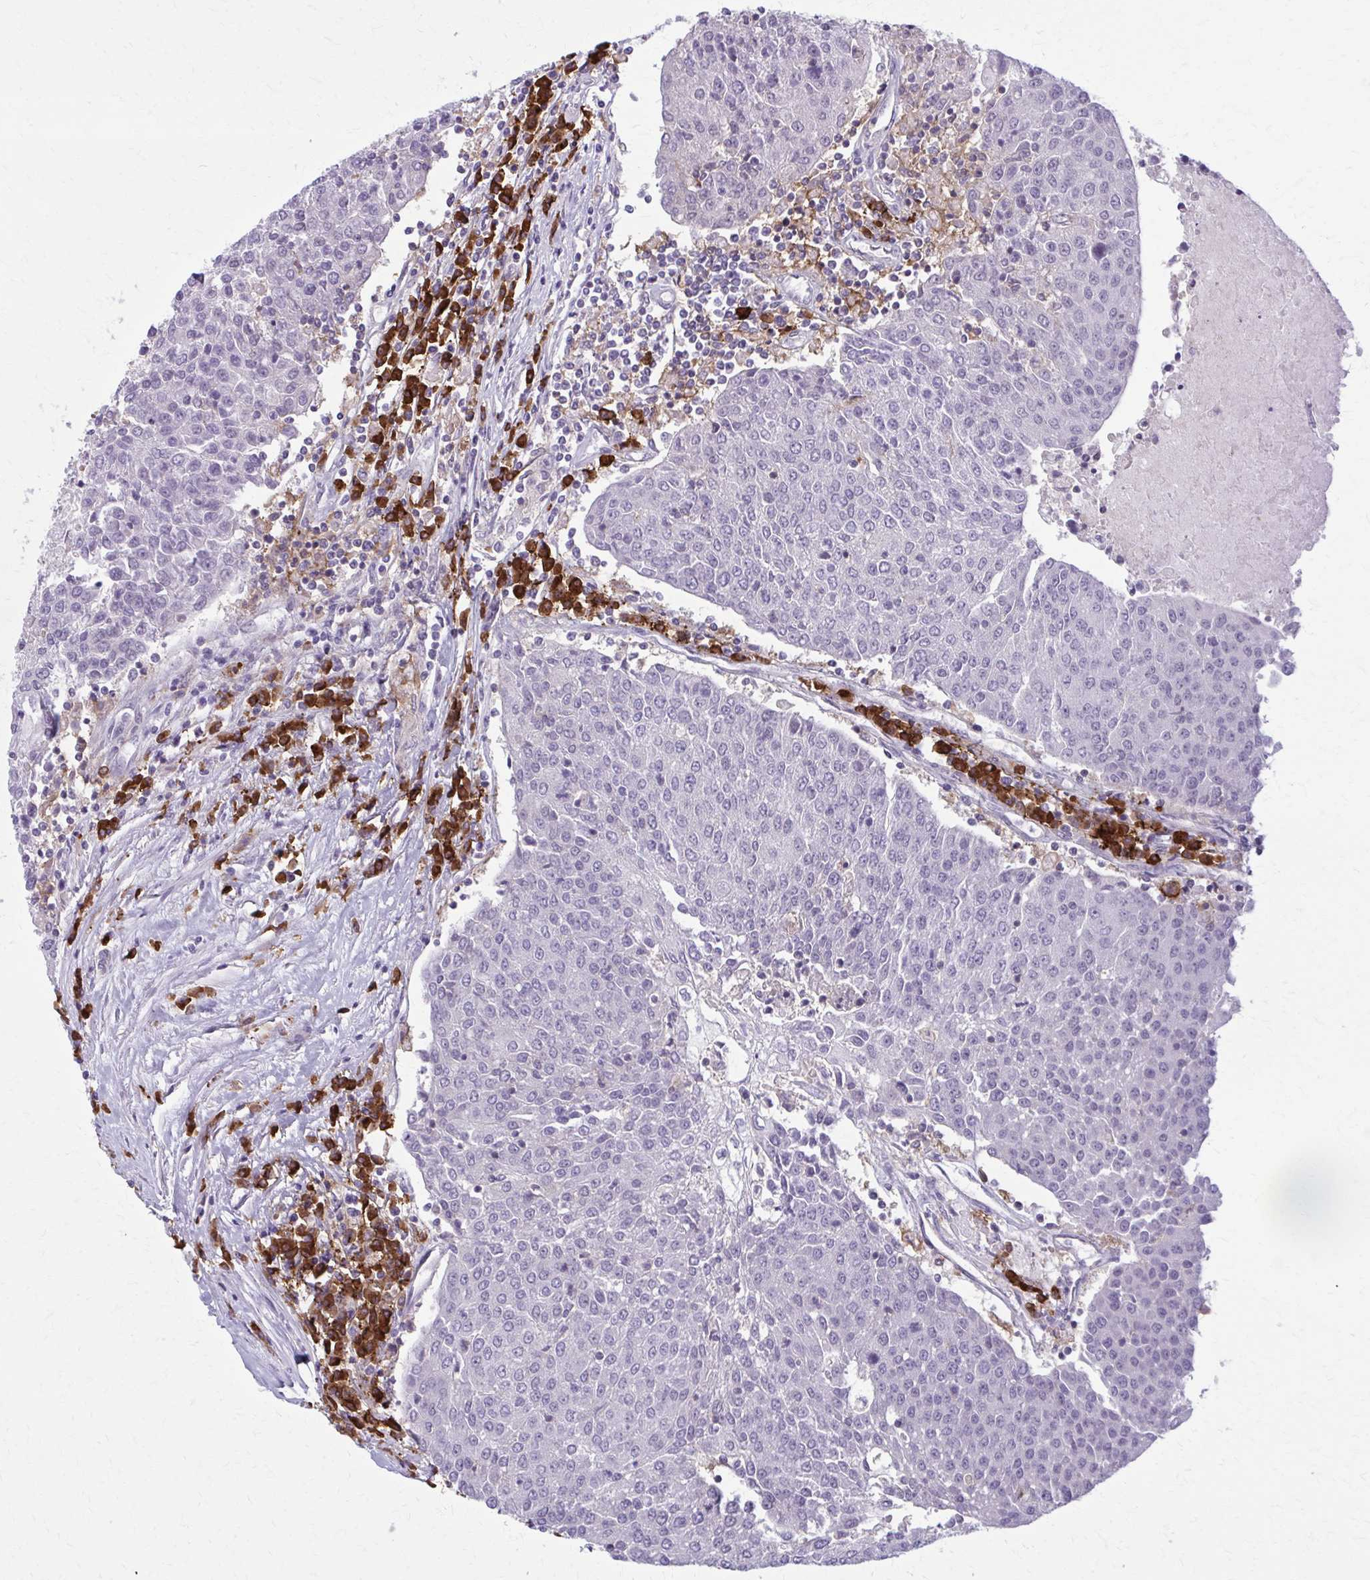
{"staining": {"intensity": "negative", "quantity": "none", "location": "none"}, "tissue": "urothelial cancer", "cell_type": "Tumor cells", "image_type": "cancer", "snomed": [{"axis": "morphology", "description": "Urothelial carcinoma, High grade"}, {"axis": "topography", "description": "Urinary bladder"}], "caption": "High power microscopy image of an IHC histopathology image of high-grade urothelial carcinoma, revealing no significant staining in tumor cells.", "gene": "CD38", "patient": {"sex": "female", "age": 85}}